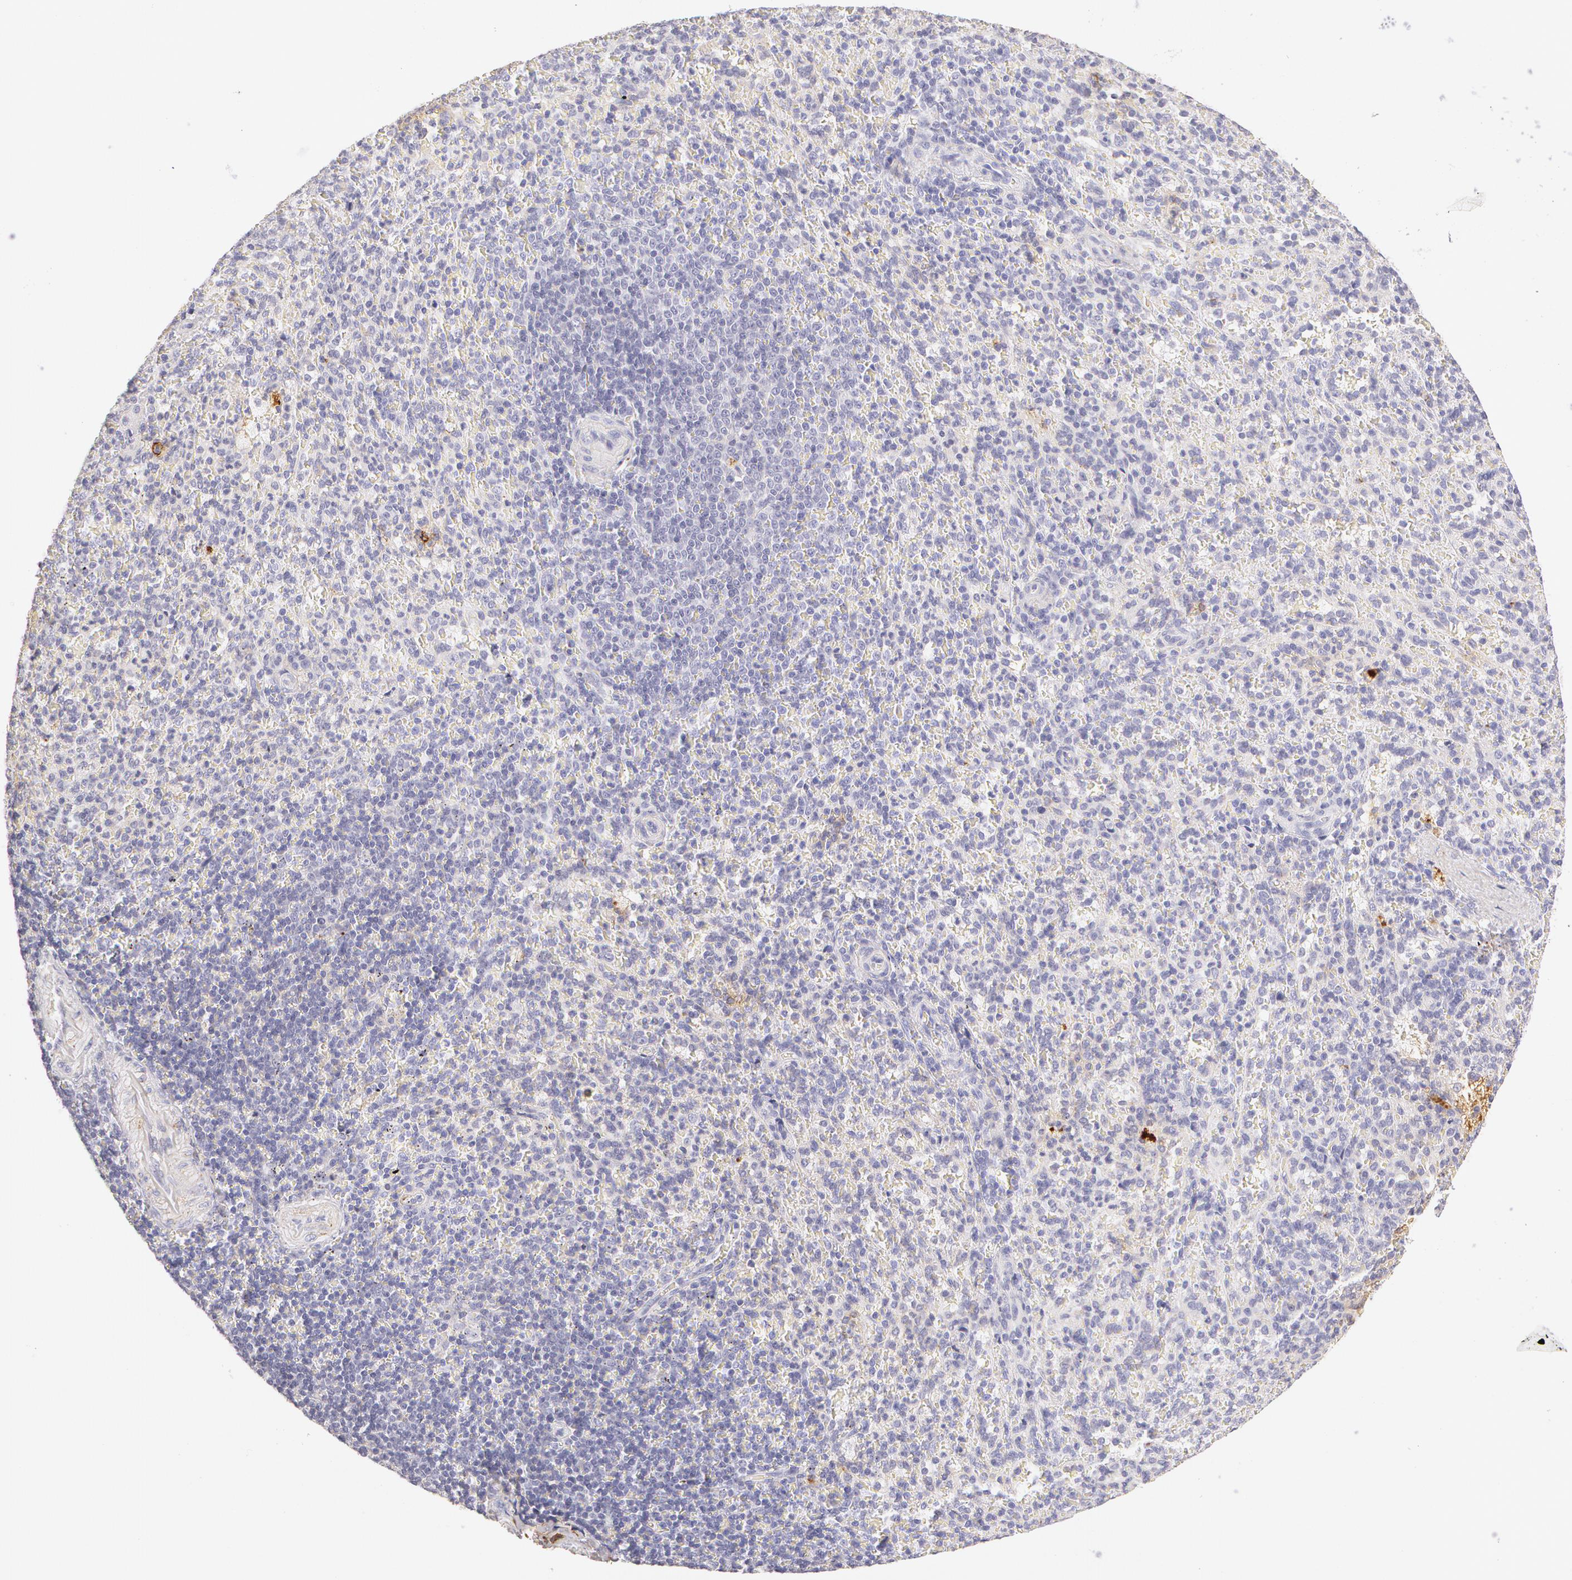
{"staining": {"intensity": "negative", "quantity": "none", "location": "none"}, "tissue": "spleen", "cell_type": "Cells in red pulp", "image_type": "normal", "snomed": [{"axis": "morphology", "description": "Normal tissue, NOS"}, {"axis": "topography", "description": "Spleen"}], "caption": "This is an immunohistochemistry (IHC) photomicrograph of benign human spleen. There is no staining in cells in red pulp.", "gene": "AHSG", "patient": {"sex": "female", "age": 21}}